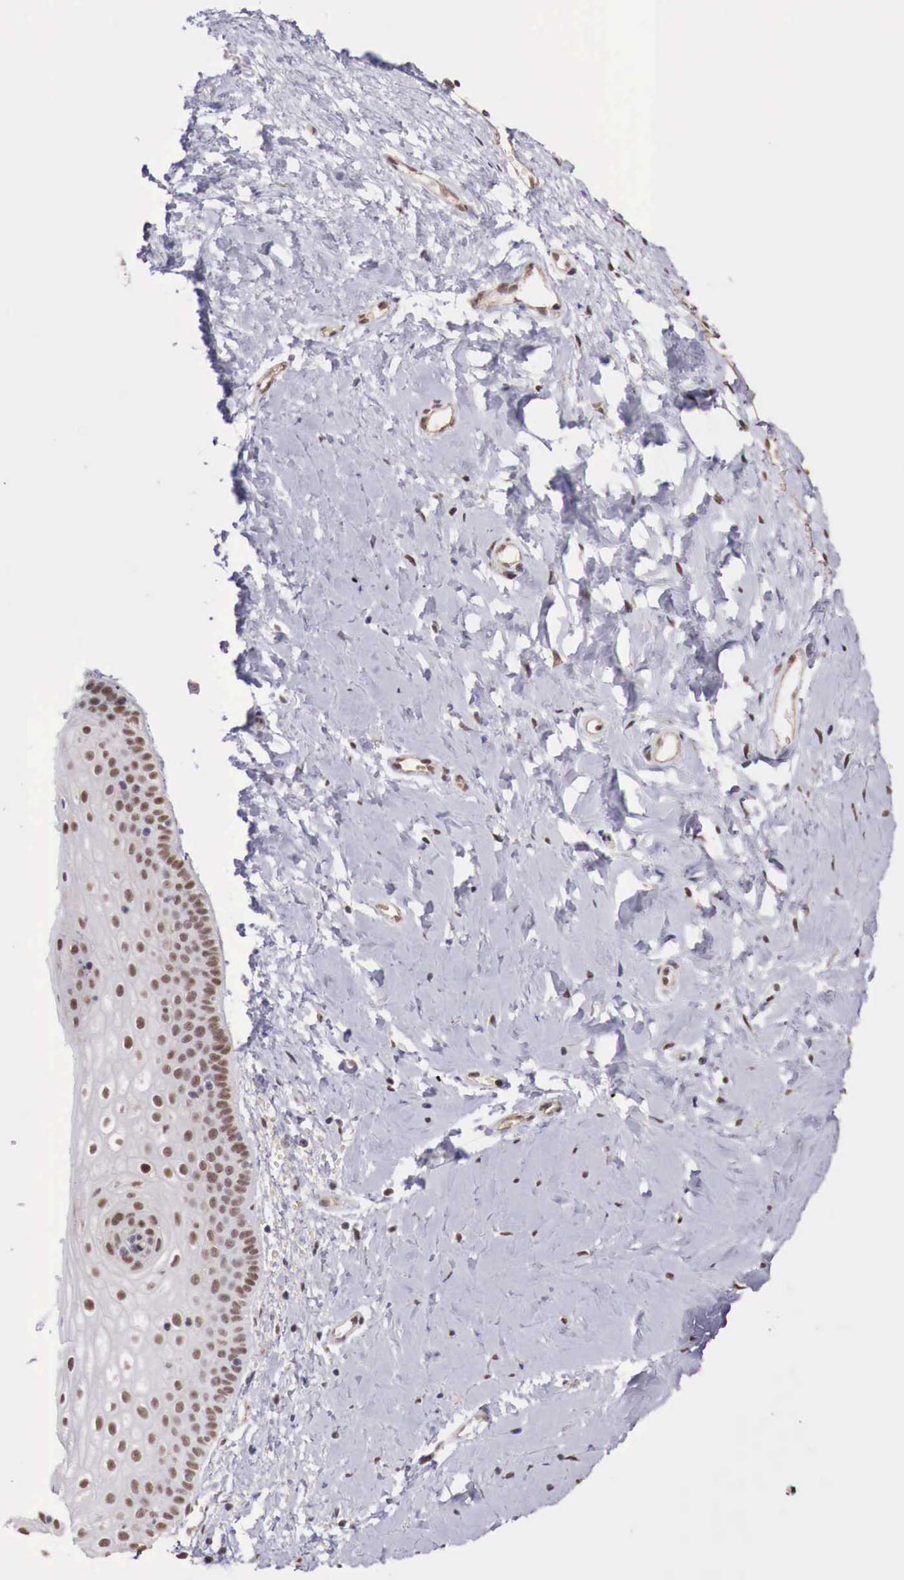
{"staining": {"intensity": "moderate", "quantity": "25%-75%", "location": "nuclear"}, "tissue": "cervix", "cell_type": "Glandular cells", "image_type": "normal", "snomed": [{"axis": "morphology", "description": "Normal tissue, NOS"}, {"axis": "topography", "description": "Cervix"}], "caption": "Protein positivity by immunohistochemistry demonstrates moderate nuclear positivity in about 25%-75% of glandular cells in normal cervix.", "gene": "FOXP2", "patient": {"sex": "female", "age": 53}}